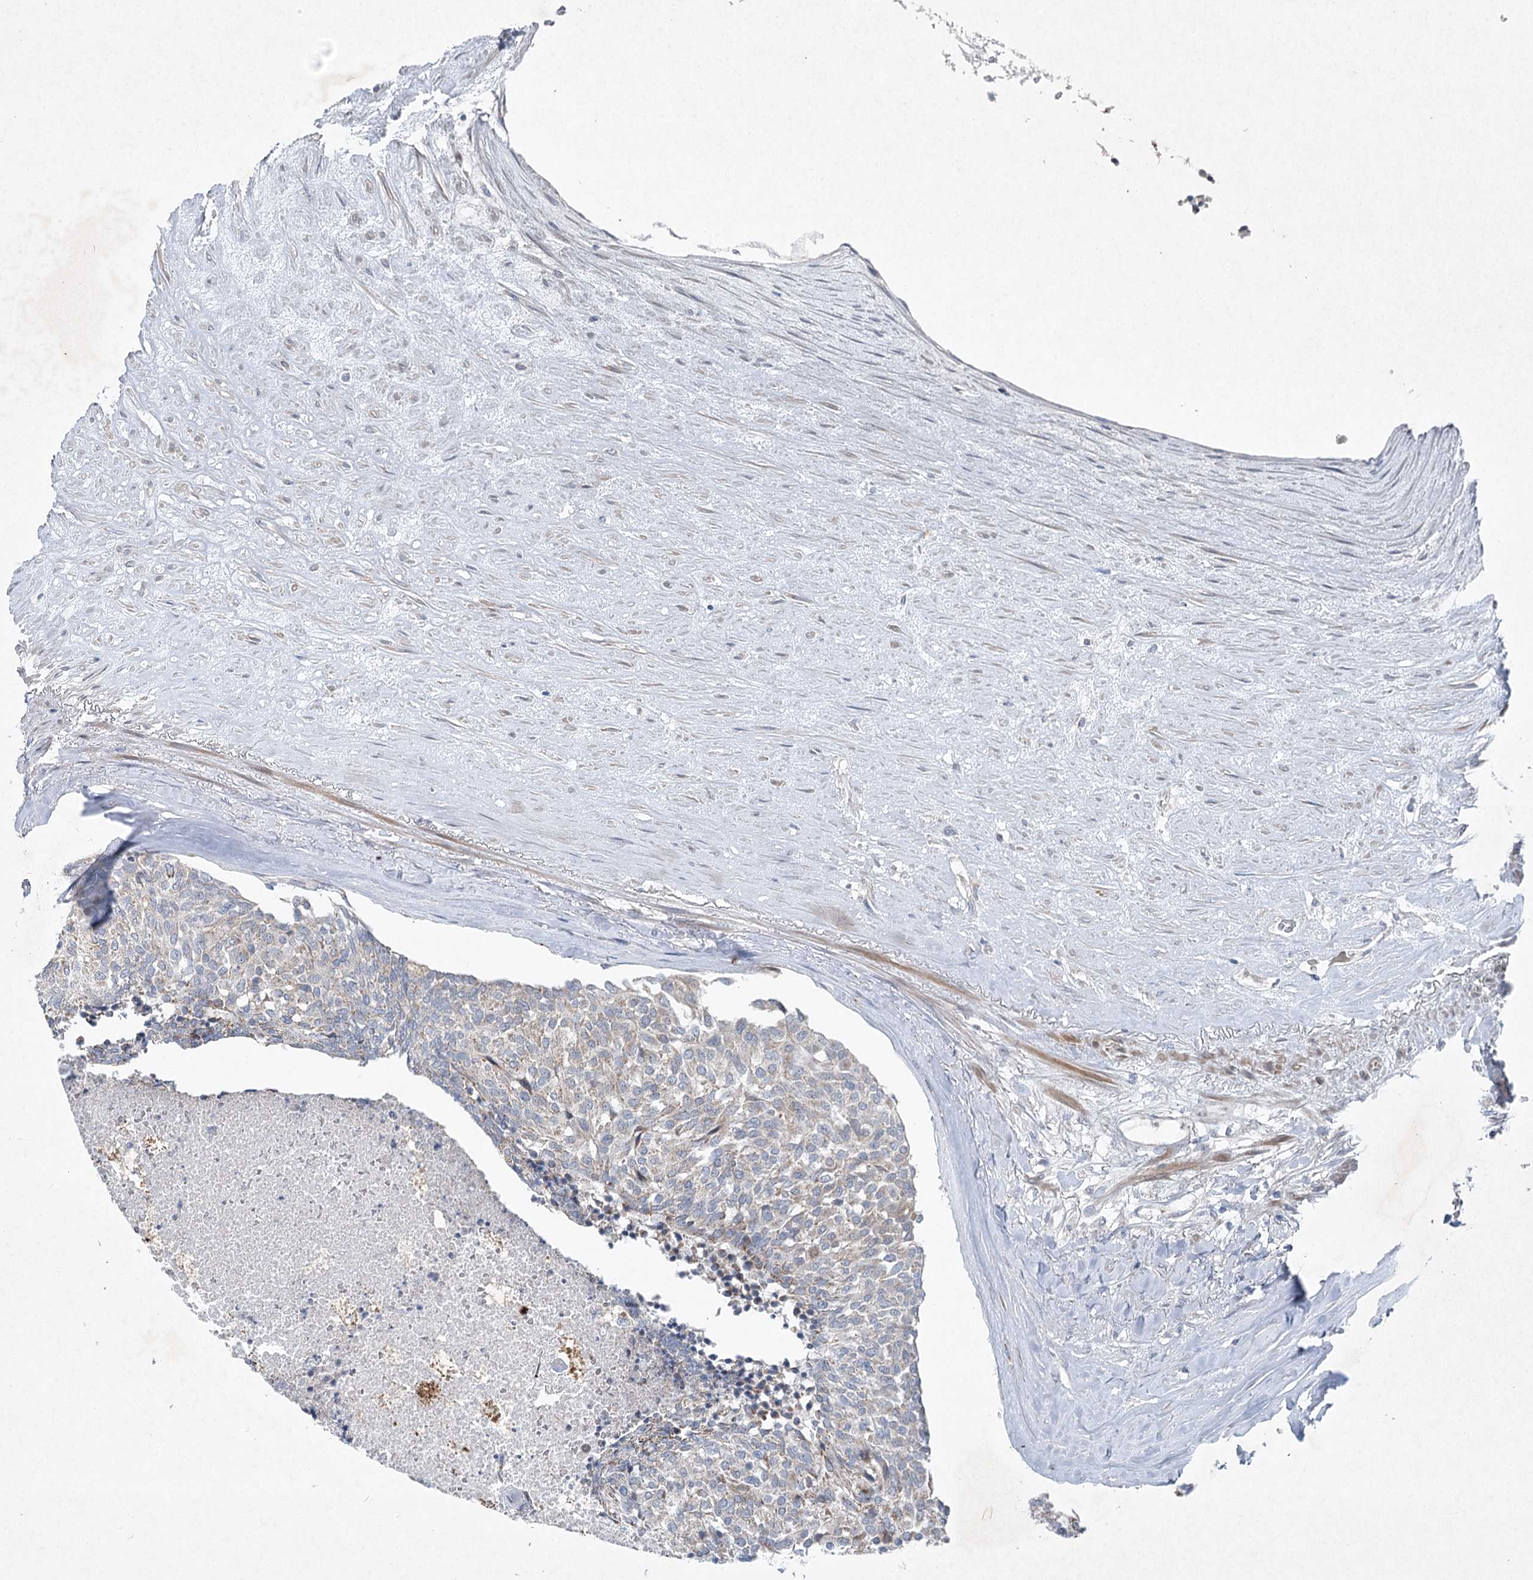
{"staining": {"intensity": "weak", "quantity": "25%-75%", "location": "cytoplasmic/membranous"}, "tissue": "carcinoid", "cell_type": "Tumor cells", "image_type": "cancer", "snomed": [{"axis": "morphology", "description": "Carcinoid, malignant, NOS"}, {"axis": "topography", "description": "Pancreas"}], "caption": "High-power microscopy captured an immunohistochemistry (IHC) histopathology image of carcinoid, revealing weak cytoplasmic/membranous staining in about 25%-75% of tumor cells.", "gene": "PLA2G12A", "patient": {"sex": "female", "age": 54}}